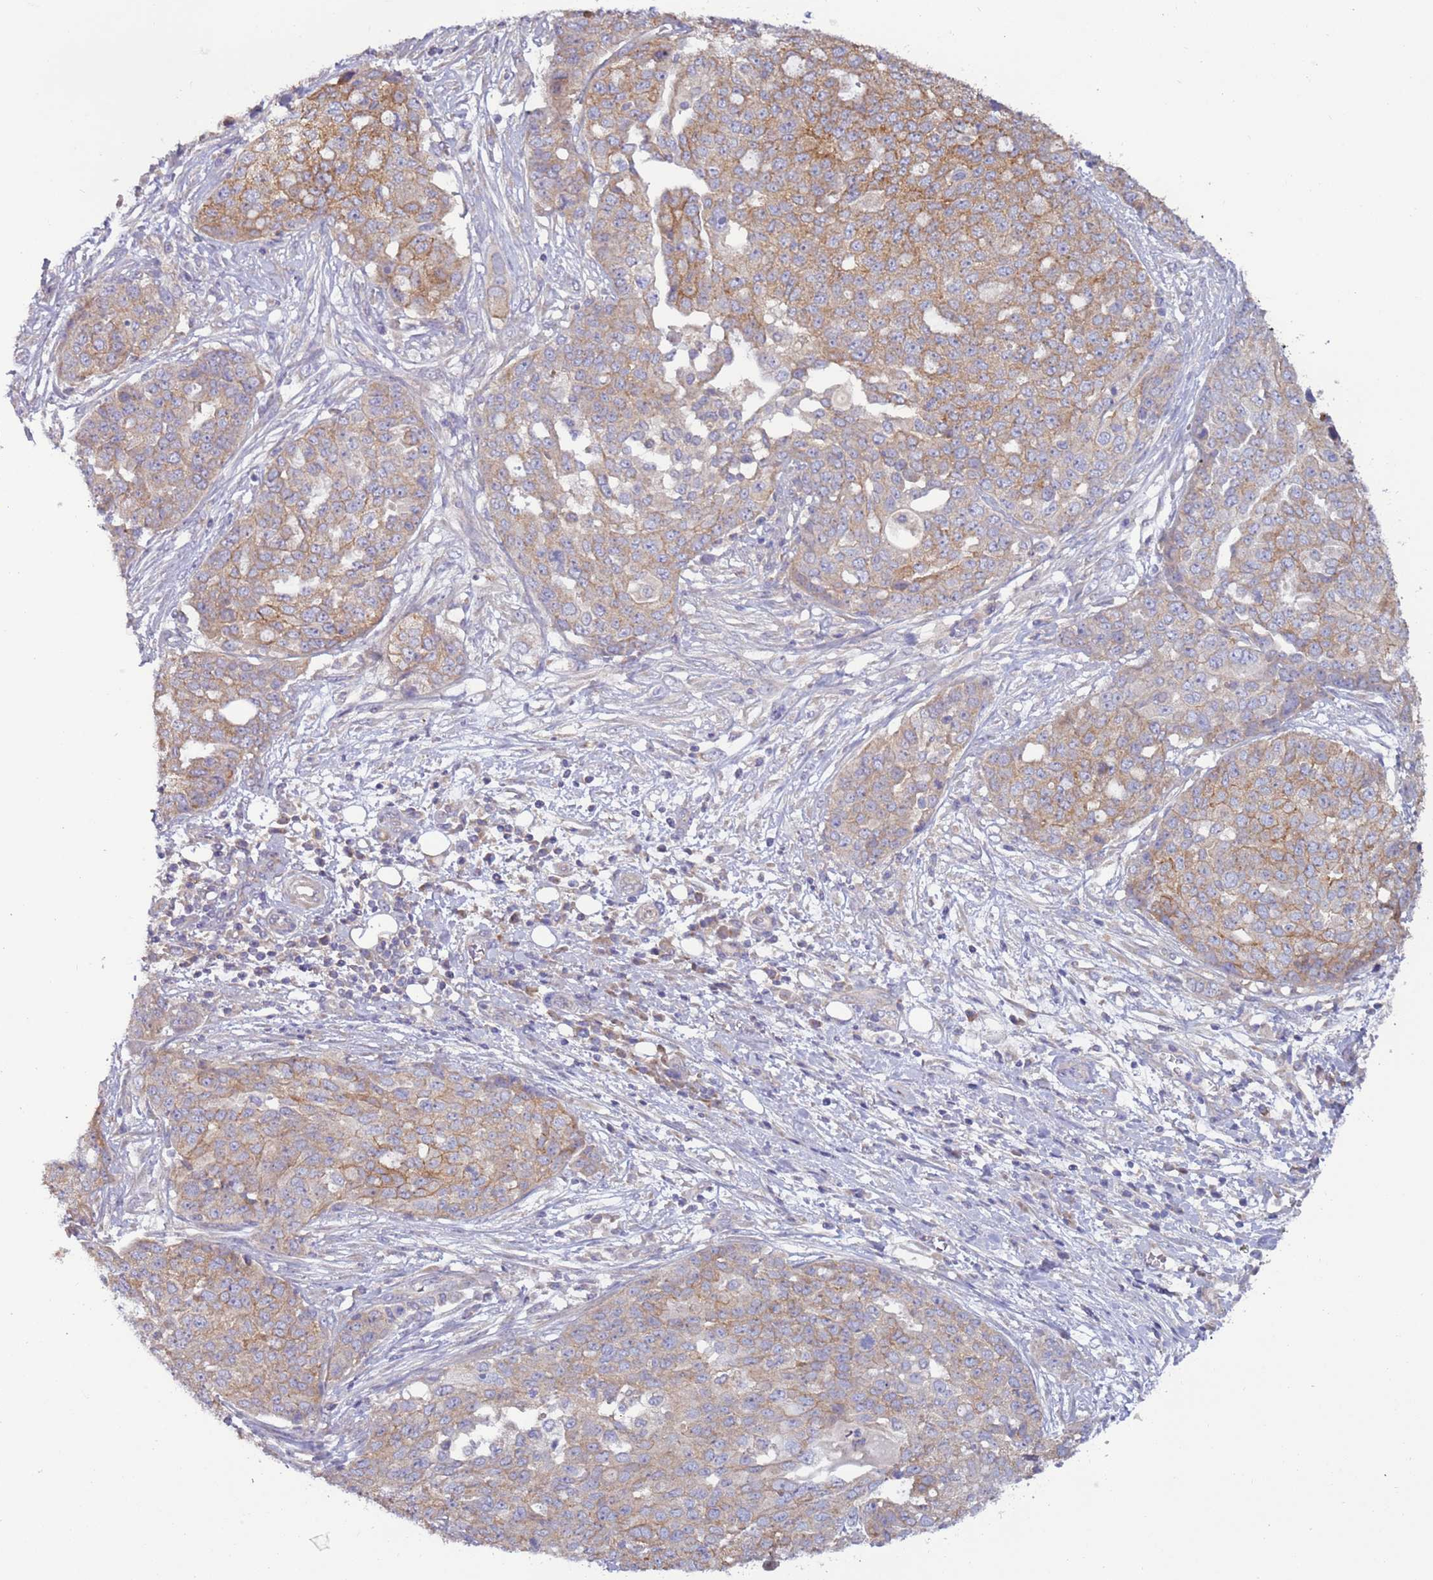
{"staining": {"intensity": "moderate", "quantity": "<25%", "location": "cytoplasmic/membranous"}, "tissue": "ovarian cancer", "cell_type": "Tumor cells", "image_type": "cancer", "snomed": [{"axis": "morphology", "description": "Cystadenocarcinoma, serous, NOS"}, {"axis": "topography", "description": "Soft tissue"}, {"axis": "topography", "description": "Ovary"}], "caption": "Immunohistochemical staining of human ovarian cancer reveals low levels of moderate cytoplasmic/membranous protein positivity in approximately <25% of tumor cells. (Brightfield microscopy of DAB IHC at high magnification).", "gene": "UQCRQ", "patient": {"sex": "female", "age": 57}}